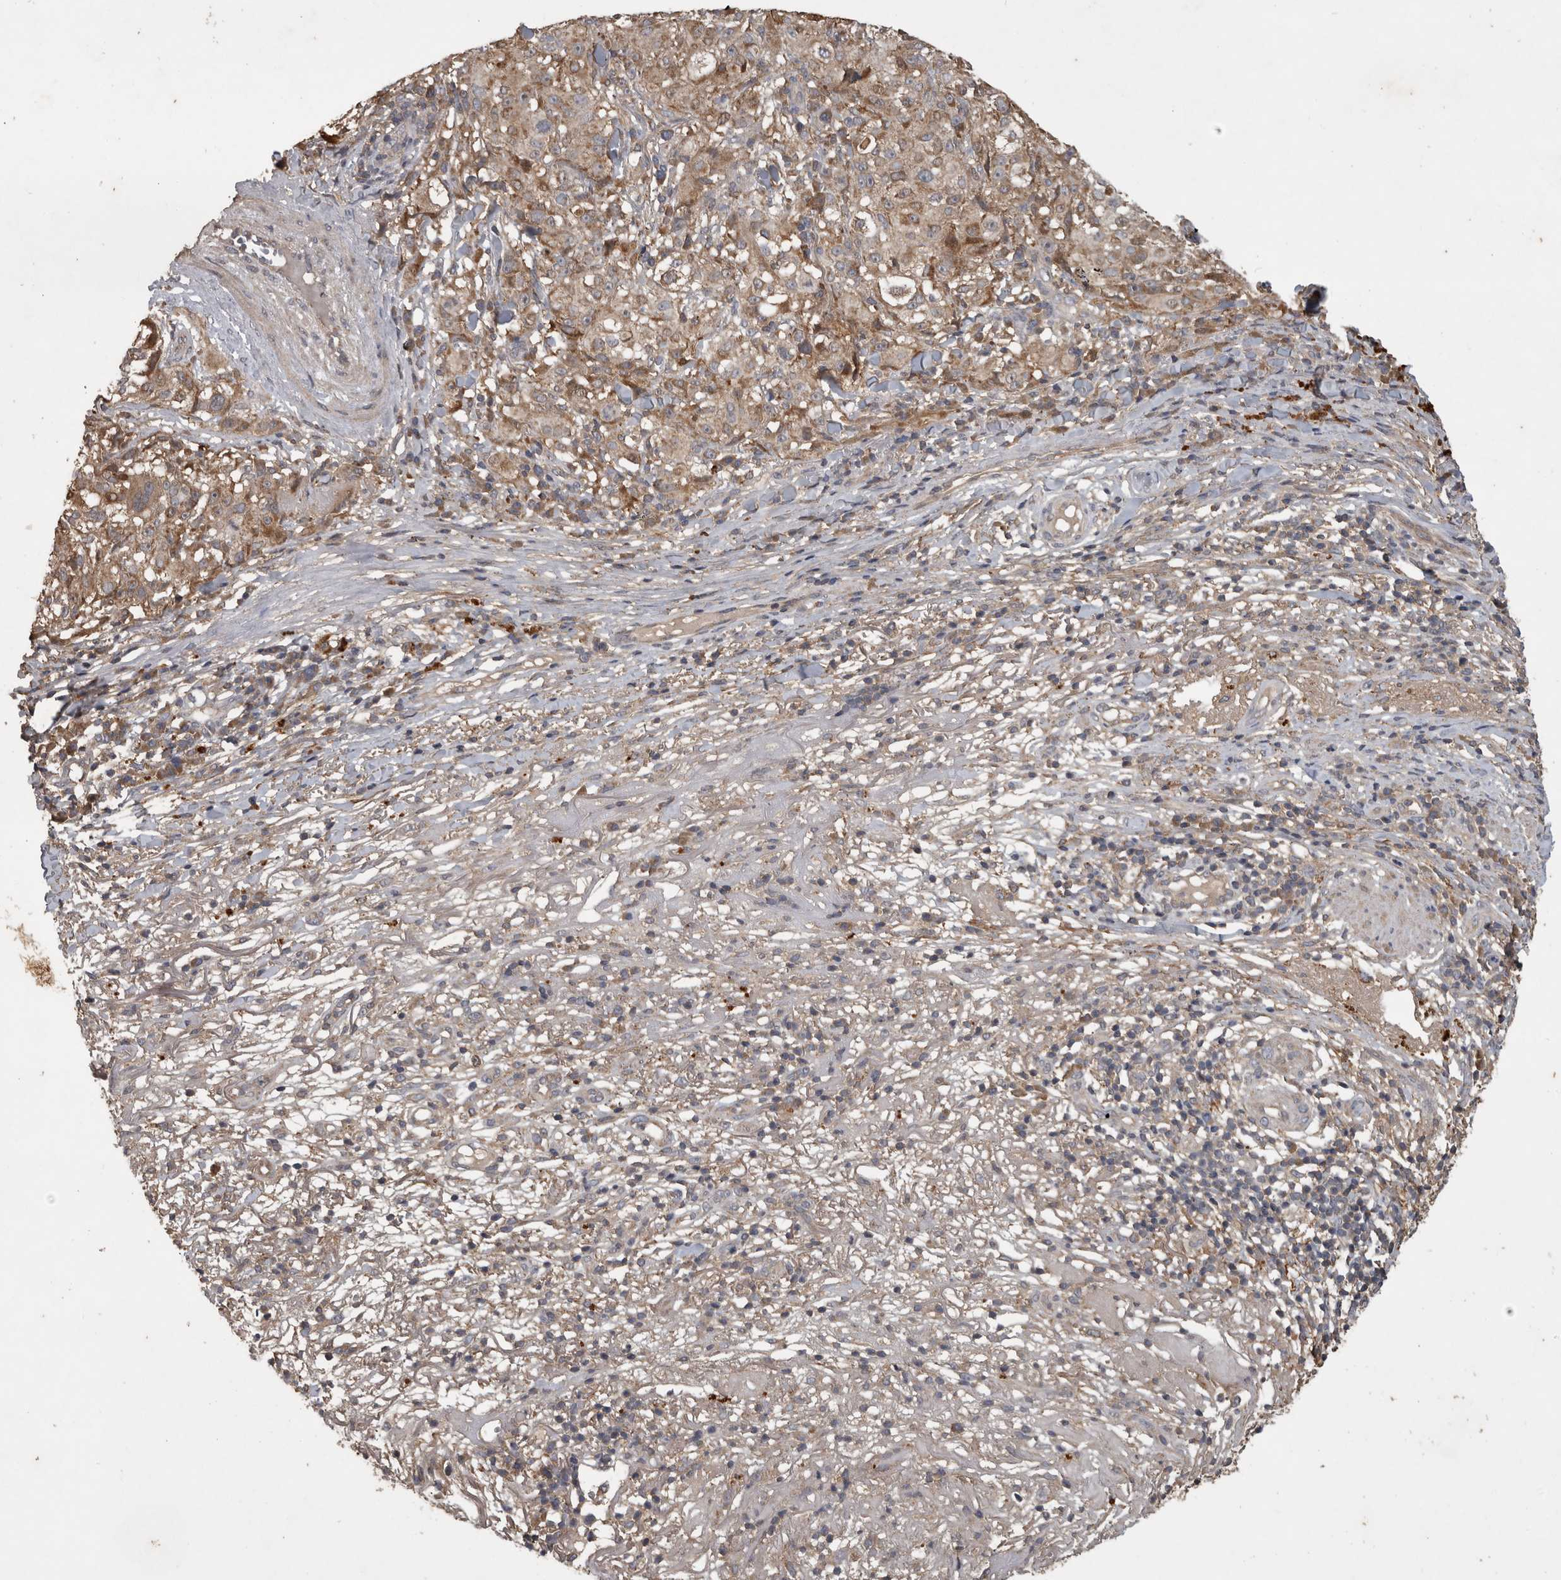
{"staining": {"intensity": "moderate", "quantity": ">75%", "location": "cytoplasmic/membranous"}, "tissue": "melanoma", "cell_type": "Tumor cells", "image_type": "cancer", "snomed": [{"axis": "morphology", "description": "Necrosis, NOS"}, {"axis": "morphology", "description": "Malignant melanoma, NOS"}, {"axis": "topography", "description": "Skin"}], "caption": "Human melanoma stained with a protein marker displays moderate staining in tumor cells.", "gene": "TRMT61B", "patient": {"sex": "female", "age": 87}}